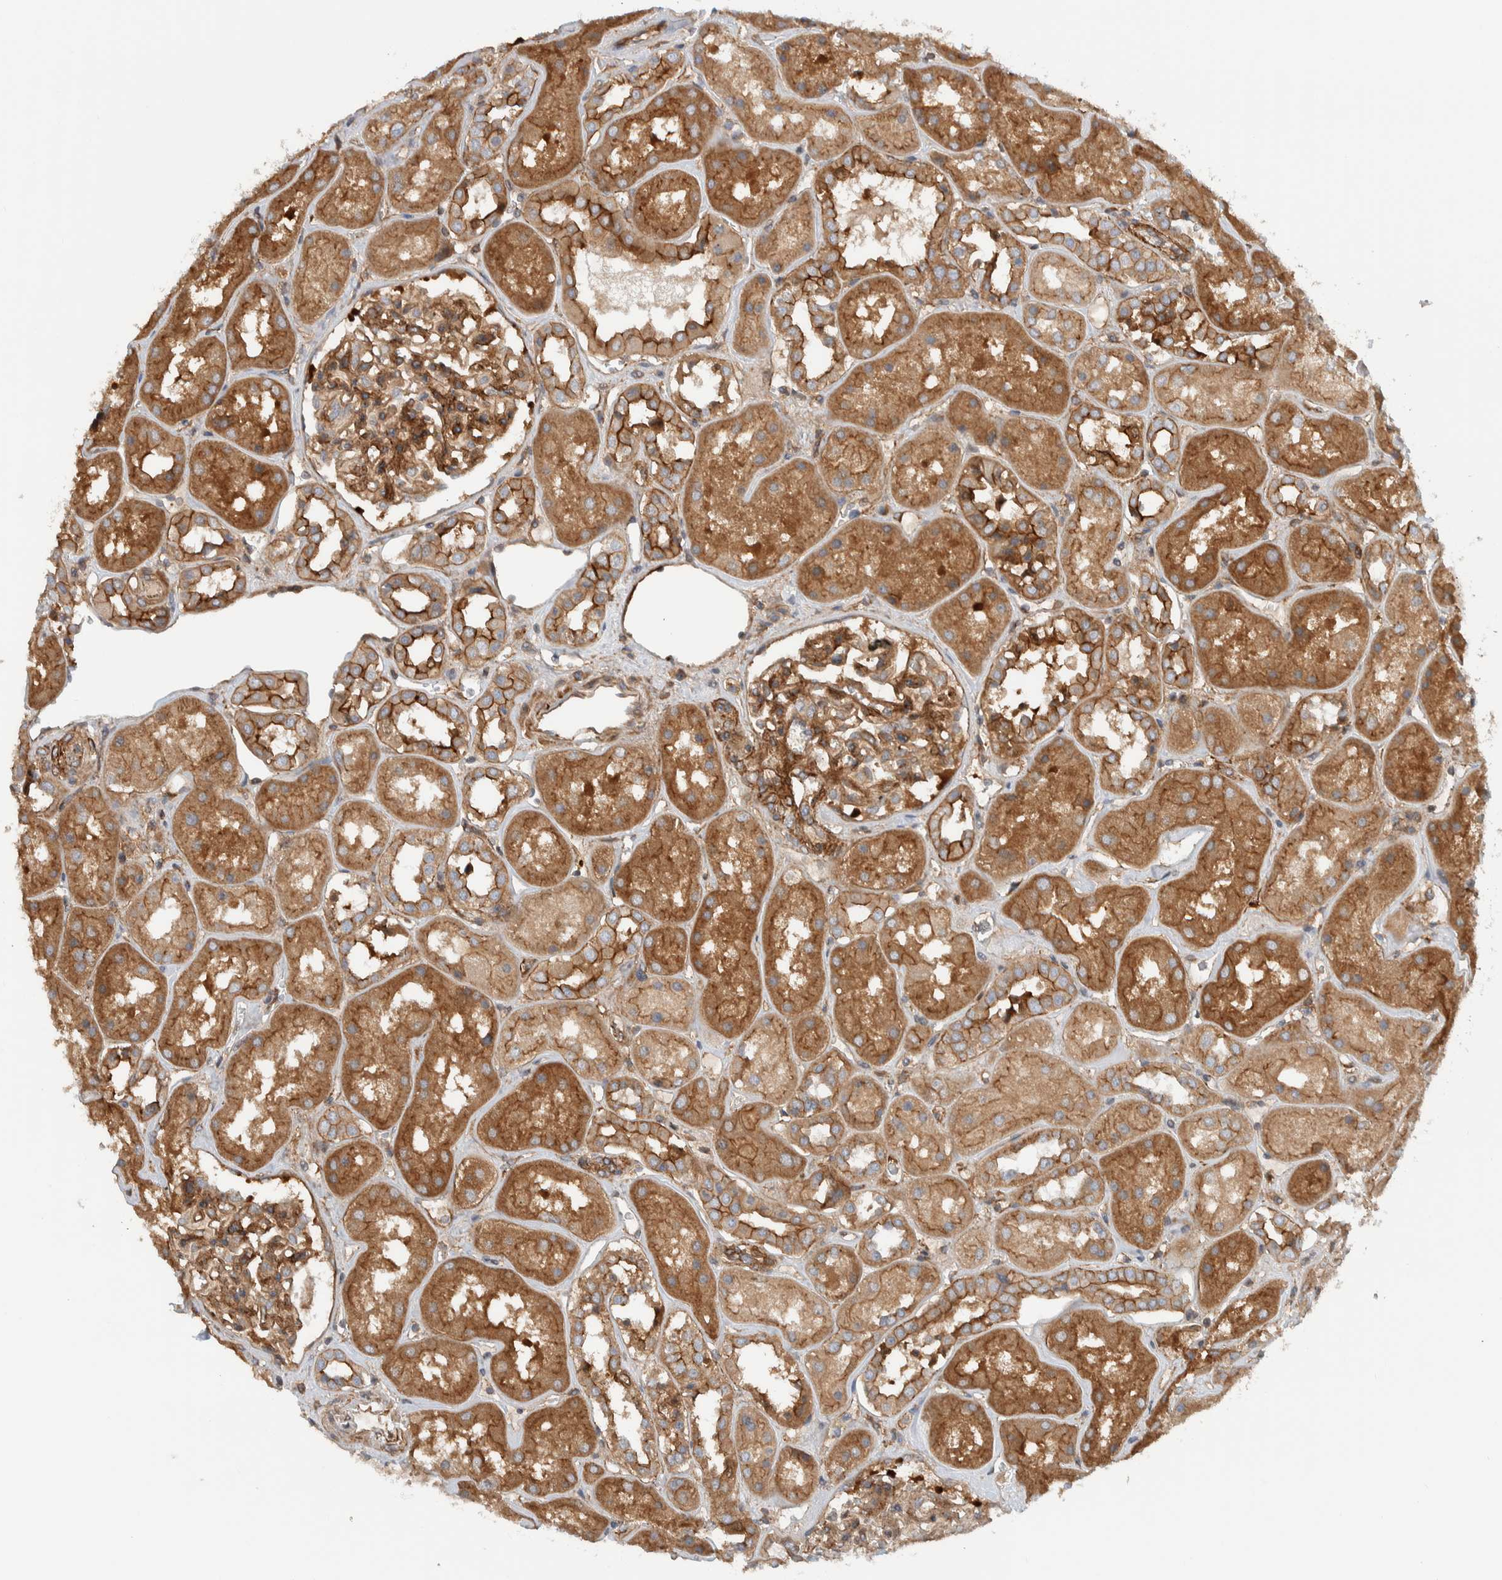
{"staining": {"intensity": "moderate", "quantity": ">75%", "location": "cytoplasmic/membranous"}, "tissue": "kidney", "cell_type": "Cells in glomeruli", "image_type": "normal", "snomed": [{"axis": "morphology", "description": "Normal tissue, NOS"}, {"axis": "topography", "description": "Kidney"}], "caption": "A photomicrograph of kidney stained for a protein exhibits moderate cytoplasmic/membranous brown staining in cells in glomeruli. The staining was performed using DAB (3,3'-diaminobenzidine), with brown indicating positive protein expression. Nuclei are stained blue with hematoxylin.", "gene": "MPRIP", "patient": {"sex": "male", "age": 70}}